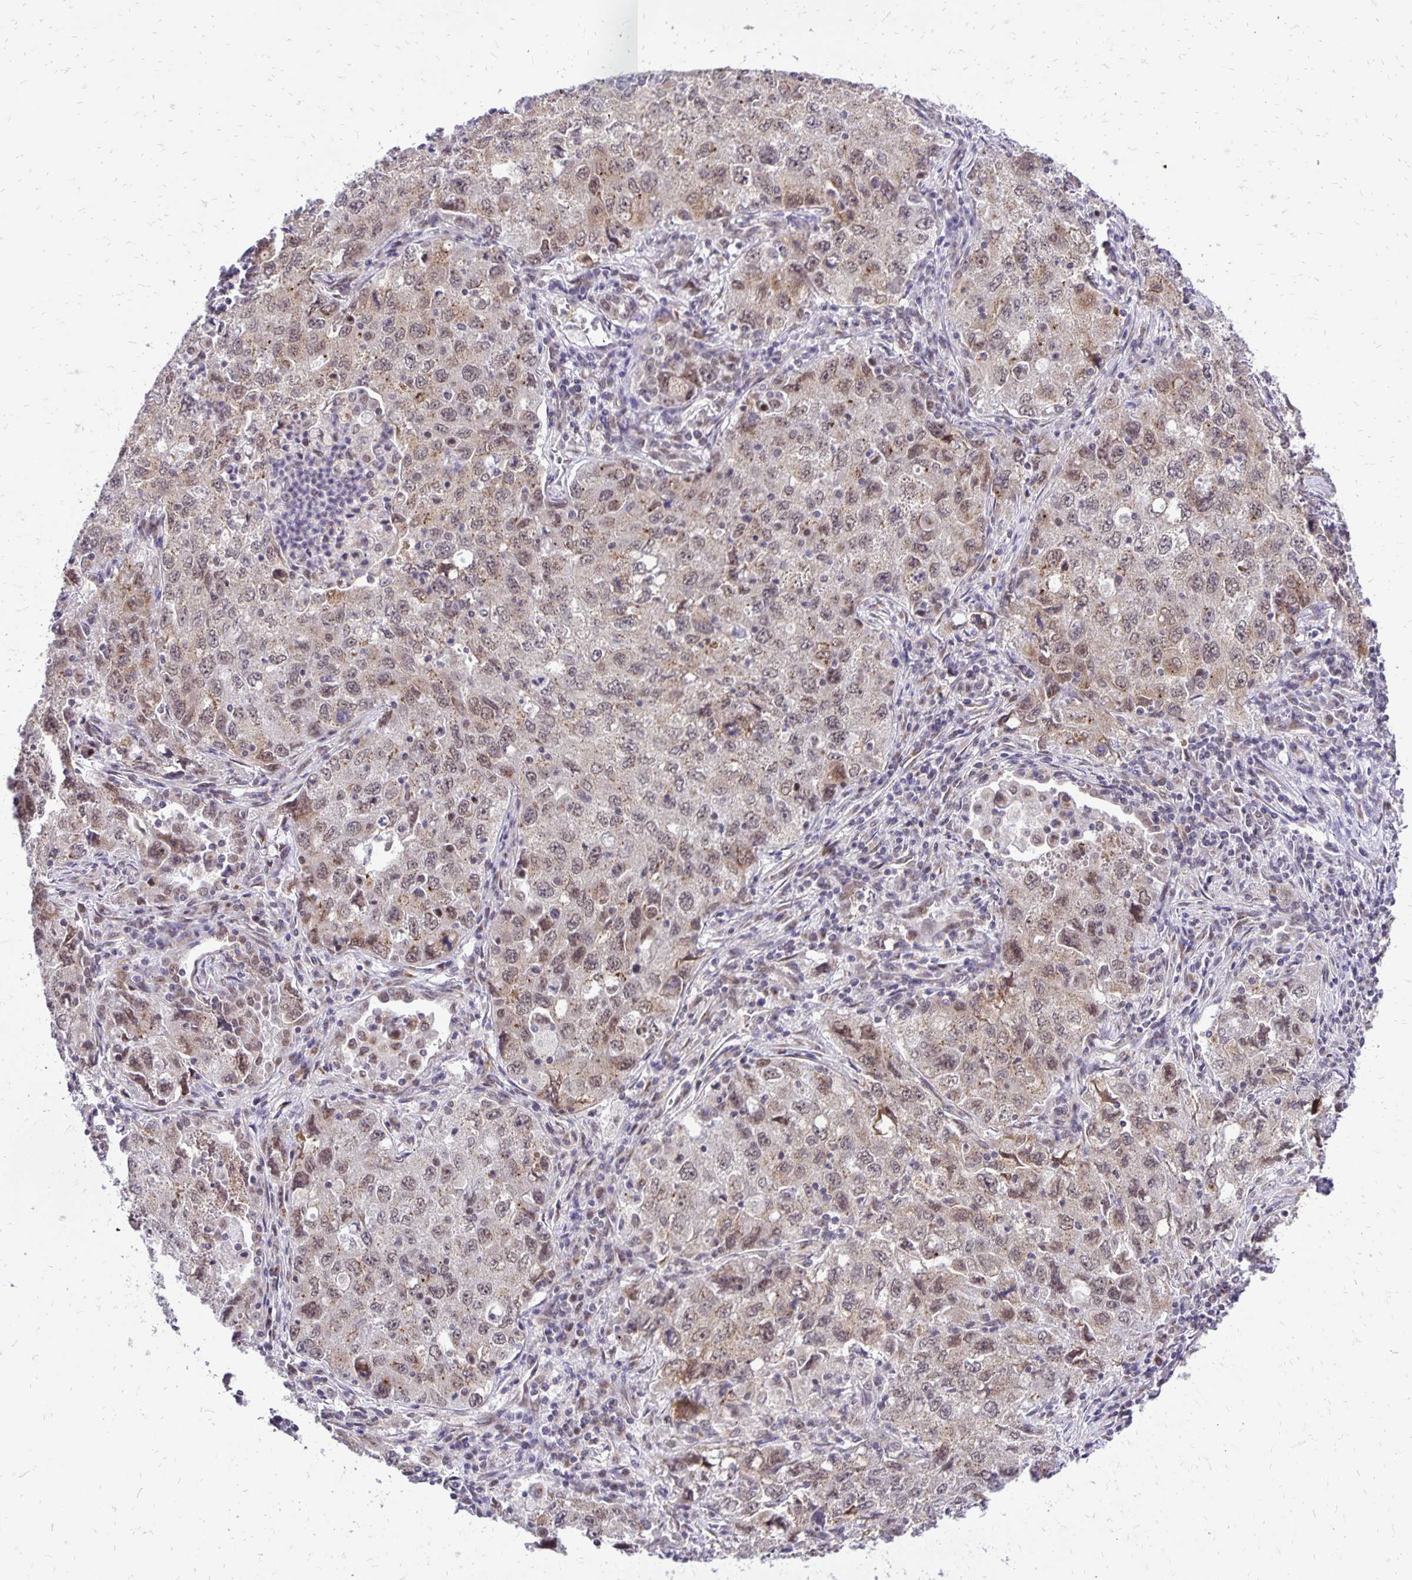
{"staining": {"intensity": "weak", "quantity": "<25%", "location": "cytoplasmic/membranous,nuclear"}, "tissue": "lung cancer", "cell_type": "Tumor cells", "image_type": "cancer", "snomed": [{"axis": "morphology", "description": "Adenocarcinoma, NOS"}, {"axis": "topography", "description": "Lung"}], "caption": "The photomicrograph demonstrates no significant expression in tumor cells of lung cancer. (DAB immunohistochemistry visualized using brightfield microscopy, high magnification).", "gene": "GOLGA5", "patient": {"sex": "female", "age": 57}}